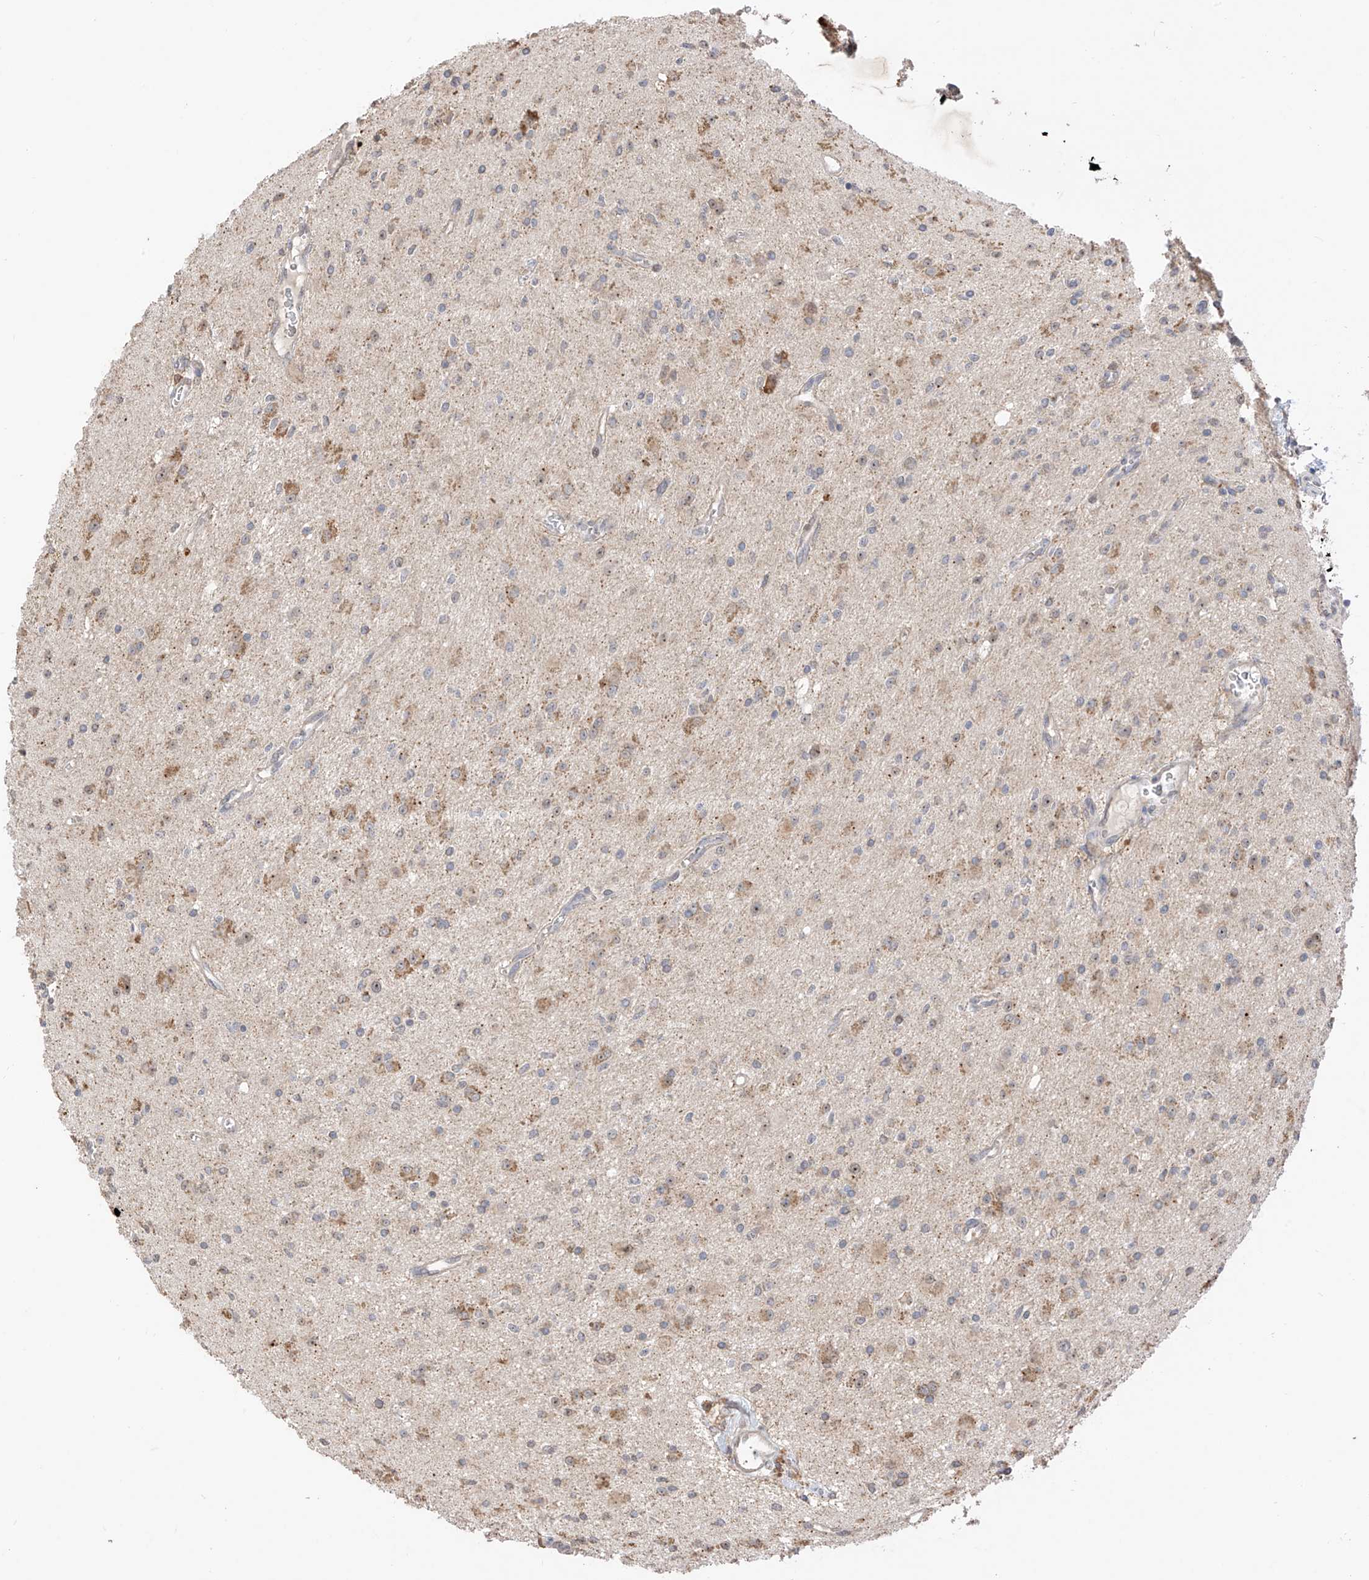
{"staining": {"intensity": "negative", "quantity": "none", "location": "none"}, "tissue": "glioma", "cell_type": "Tumor cells", "image_type": "cancer", "snomed": [{"axis": "morphology", "description": "Glioma, malignant, High grade"}, {"axis": "topography", "description": "Brain"}], "caption": "An immunohistochemistry (IHC) image of glioma is shown. There is no staining in tumor cells of glioma. The staining is performed using DAB brown chromogen with nuclei counter-stained in using hematoxylin.", "gene": "LATS1", "patient": {"sex": "male", "age": 34}}